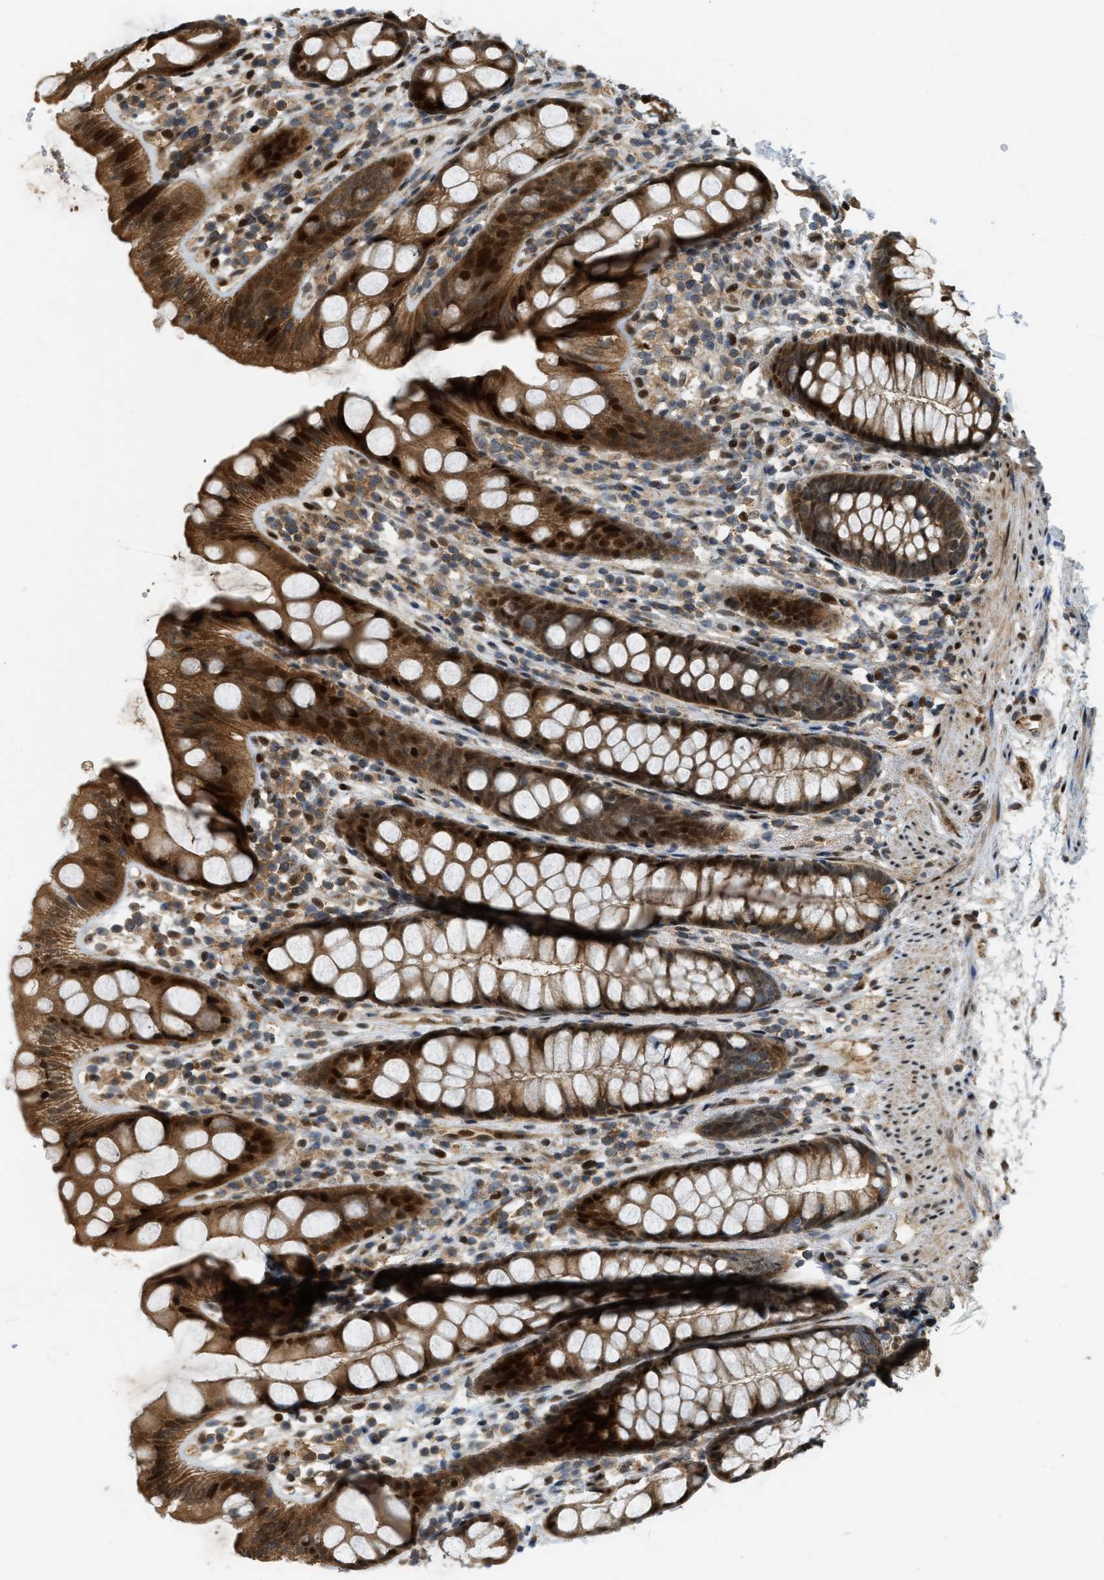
{"staining": {"intensity": "strong", "quantity": ">75%", "location": "cytoplasmic/membranous,nuclear"}, "tissue": "rectum", "cell_type": "Glandular cells", "image_type": "normal", "snomed": [{"axis": "morphology", "description": "Normal tissue, NOS"}, {"axis": "topography", "description": "Rectum"}], "caption": "About >75% of glandular cells in normal human rectum display strong cytoplasmic/membranous,nuclear protein expression as visualized by brown immunohistochemical staining.", "gene": "TRAPPC14", "patient": {"sex": "female", "age": 65}}